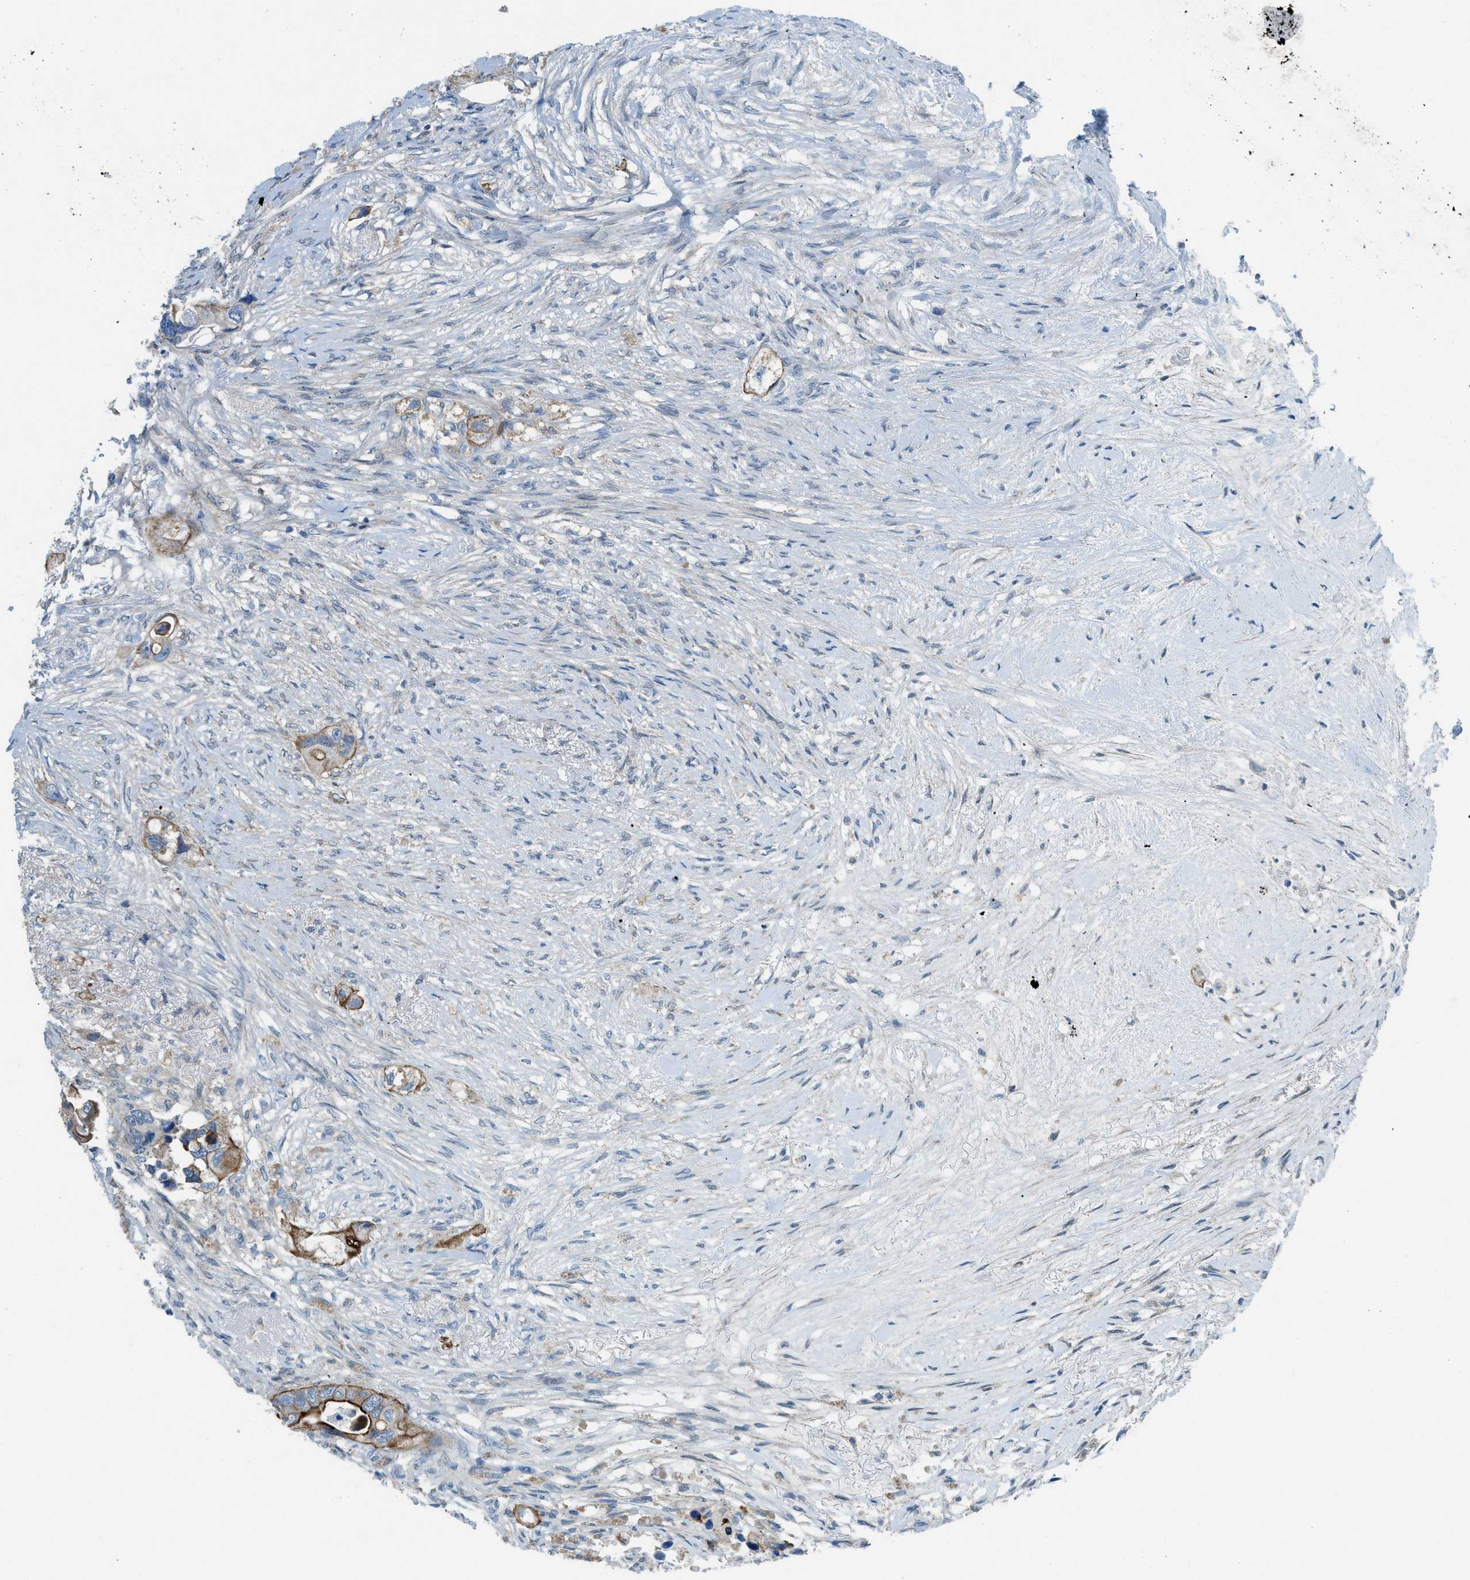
{"staining": {"intensity": "moderate", "quantity": "25%-75%", "location": "cytoplasmic/membranous"}, "tissue": "colorectal cancer", "cell_type": "Tumor cells", "image_type": "cancer", "snomed": [{"axis": "morphology", "description": "Adenocarcinoma, NOS"}, {"axis": "topography", "description": "Colon"}], "caption": "Immunohistochemical staining of human adenocarcinoma (colorectal) displays medium levels of moderate cytoplasmic/membranous protein positivity in approximately 25%-75% of tumor cells.", "gene": "PRKN", "patient": {"sex": "female", "age": 57}}